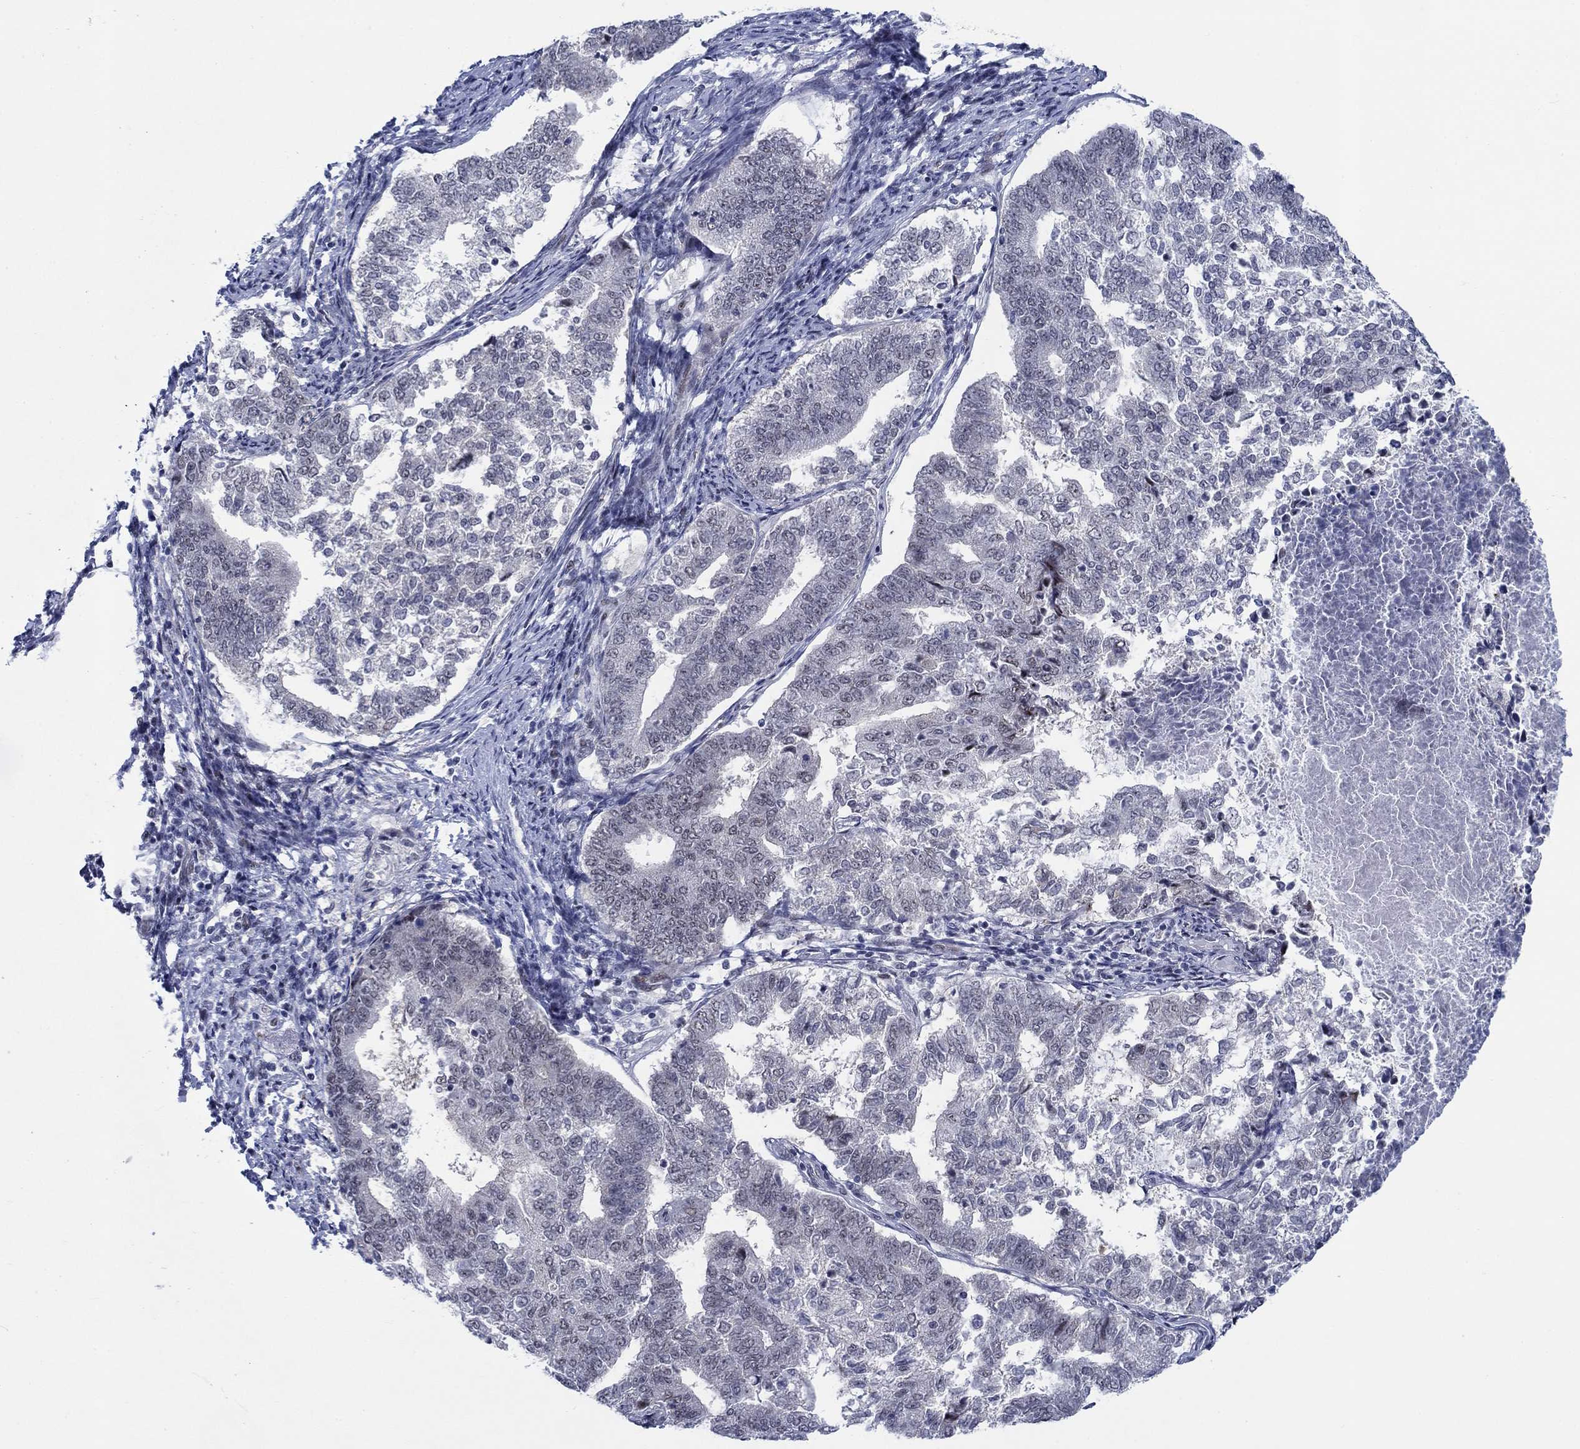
{"staining": {"intensity": "negative", "quantity": "none", "location": "none"}, "tissue": "endometrial cancer", "cell_type": "Tumor cells", "image_type": "cancer", "snomed": [{"axis": "morphology", "description": "Adenocarcinoma, NOS"}, {"axis": "topography", "description": "Endometrium"}], "caption": "Immunohistochemistry (IHC) of endometrial cancer (adenocarcinoma) exhibits no expression in tumor cells.", "gene": "NEU3", "patient": {"sex": "female", "age": 65}}